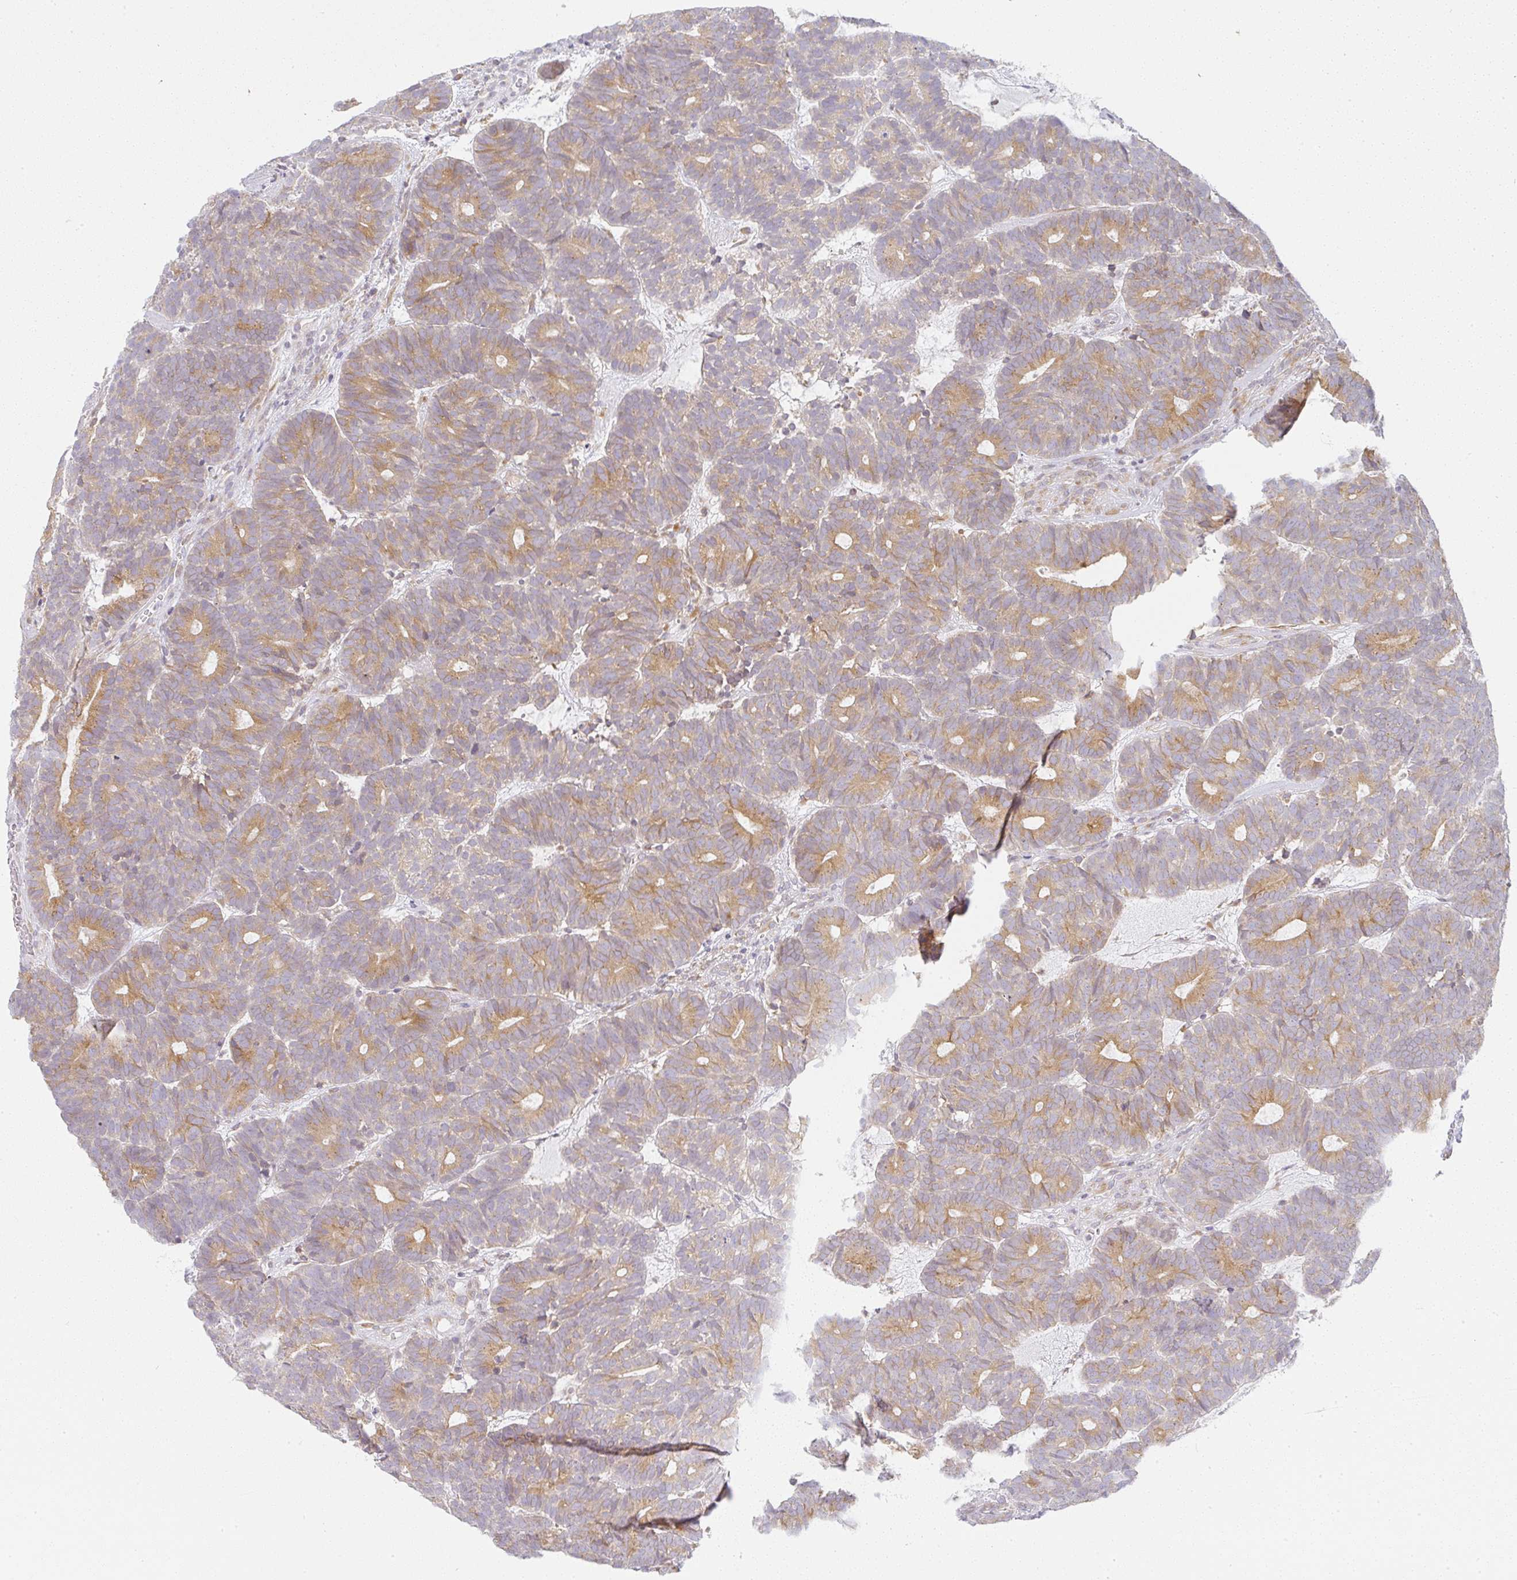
{"staining": {"intensity": "moderate", "quantity": "25%-75%", "location": "cytoplasmic/membranous"}, "tissue": "head and neck cancer", "cell_type": "Tumor cells", "image_type": "cancer", "snomed": [{"axis": "morphology", "description": "Adenocarcinoma, NOS"}, {"axis": "topography", "description": "Head-Neck"}], "caption": "Human head and neck cancer (adenocarcinoma) stained with a brown dye reveals moderate cytoplasmic/membranous positive positivity in about 25%-75% of tumor cells.", "gene": "DERL2", "patient": {"sex": "female", "age": 81}}